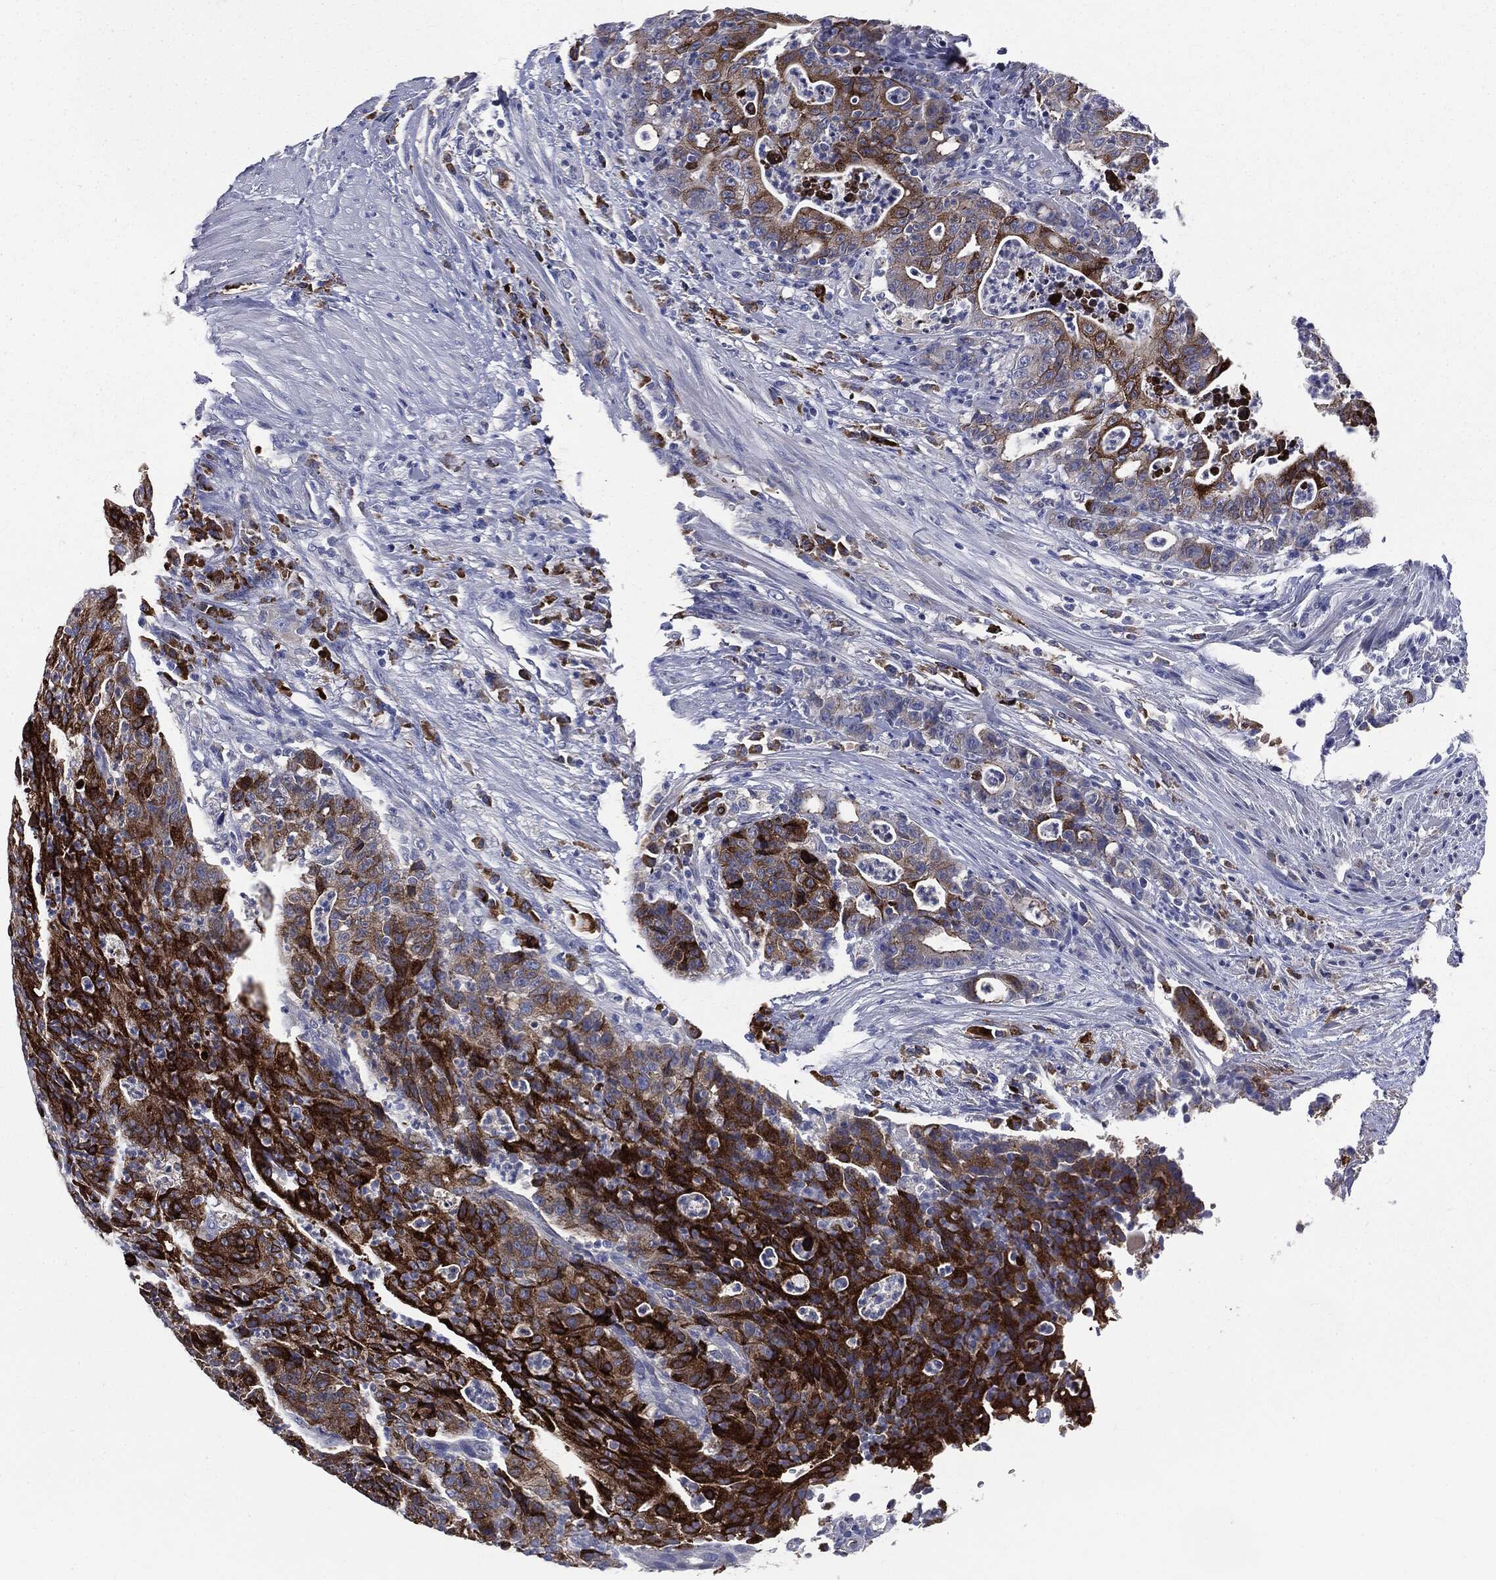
{"staining": {"intensity": "strong", "quantity": ">75%", "location": "cytoplasmic/membranous"}, "tissue": "colorectal cancer", "cell_type": "Tumor cells", "image_type": "cancer", "snomed": [{"axis": "morphology", "description": "Adenocarcinoma, NOS"}, {"axis": "topography", "description": "Colon"}], "caption": "A high amount of strong cytoplasmic/membranous staining is identified in approximately >75% of tumor cells in colorectal adenocarcinoma tissue.", "gene": "PTGS2", "patient": {"sex": "male", "age": 70}}